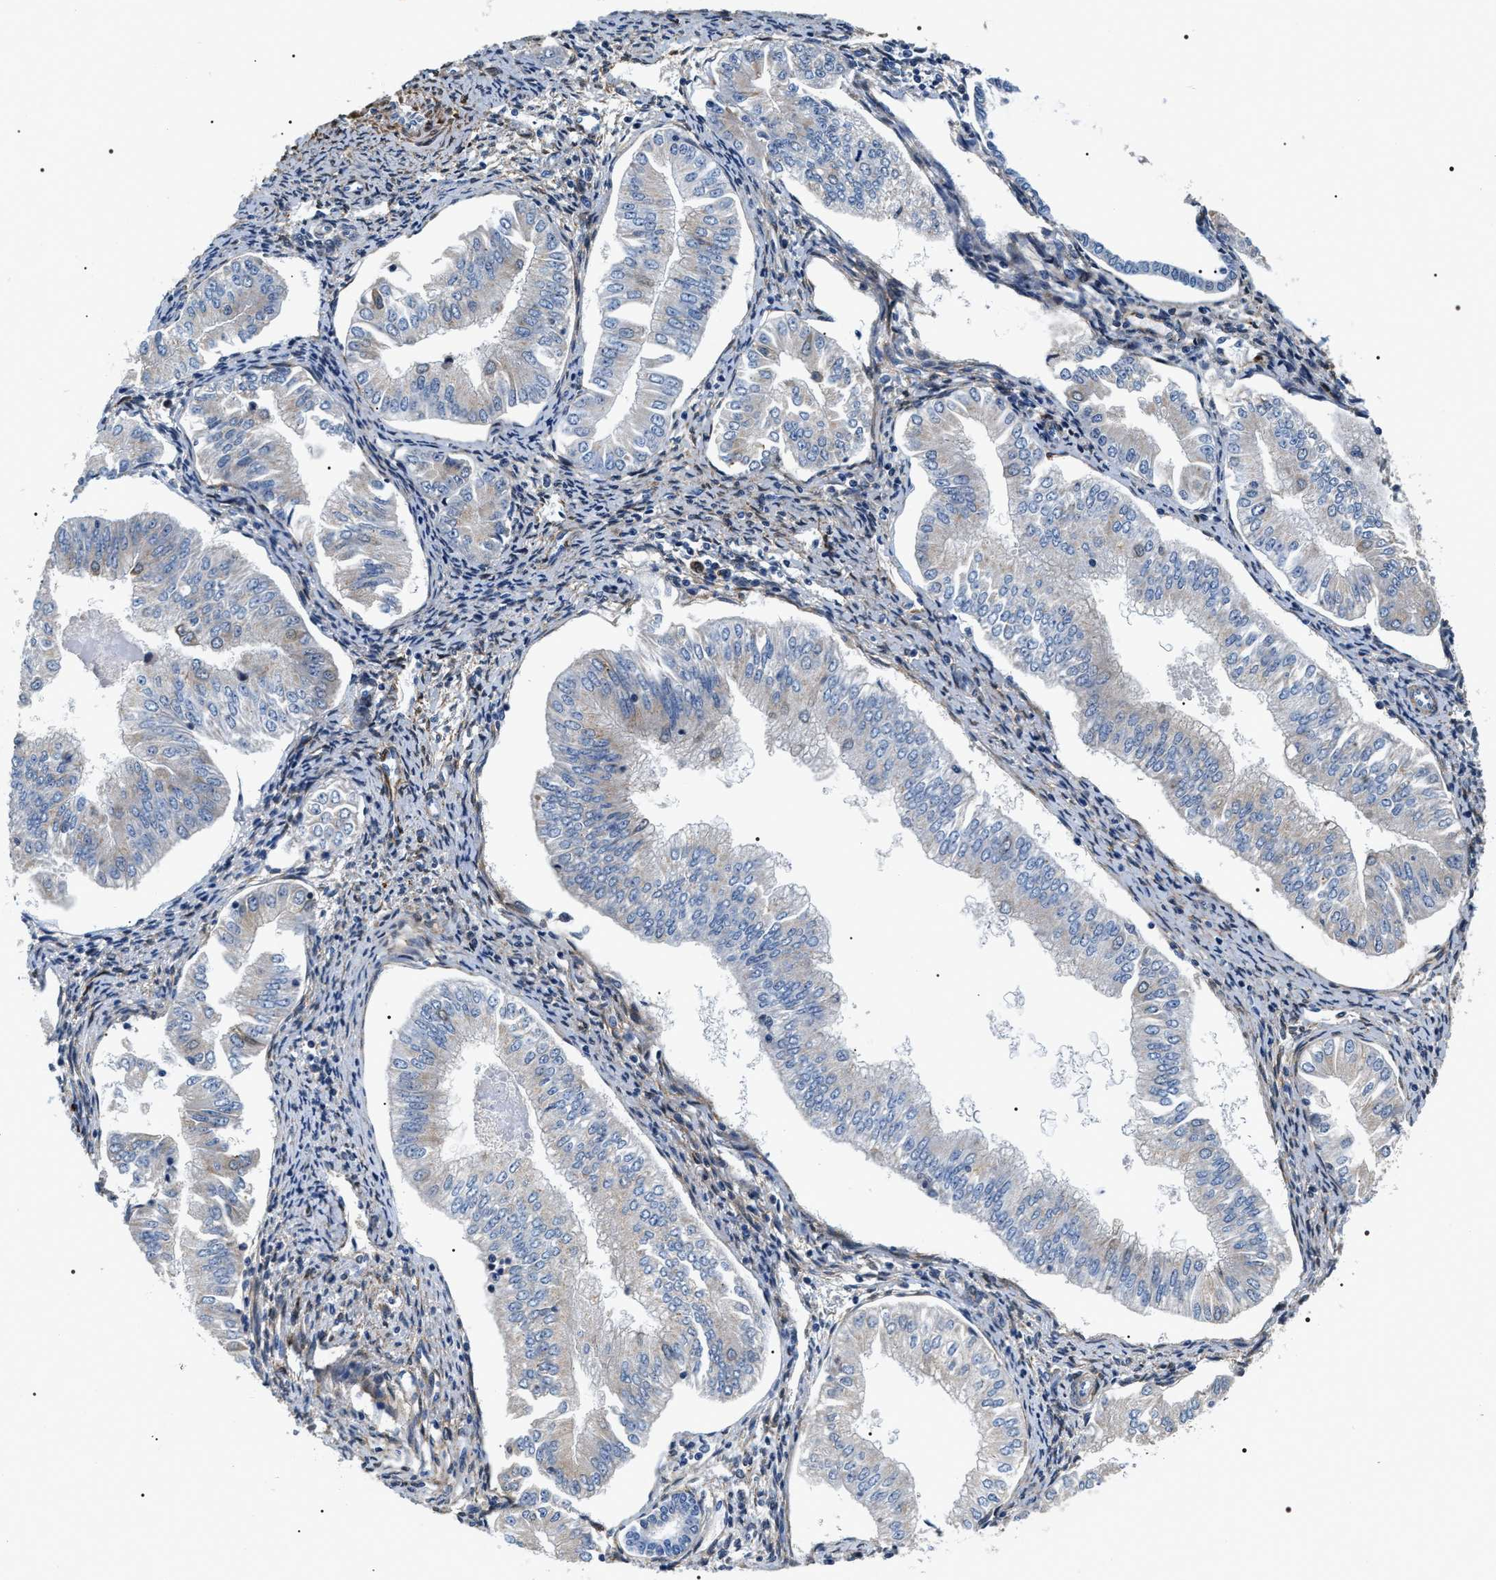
{"staining": {"intensity": "negative", "quantity": "none", "location": "none"}, "tissue": "endometrial cancer", "cell_type": "Tumor cells", "image_type": "cancer", "snomed": [{"axis": "morphology", "description": "Normal tissue, NOS"}, {"axis": "morphology", "description": "Adenocarcinoma, NOS"}, {"axis": "topography", "description": "Endometrium"}], "caption": "A histopathology image of endometrial adenocarcinoma stained for a protein shows no brown staining in tumor cells.", "gene": "BAG2", "patient": {"sex": "female", "age": 53}}